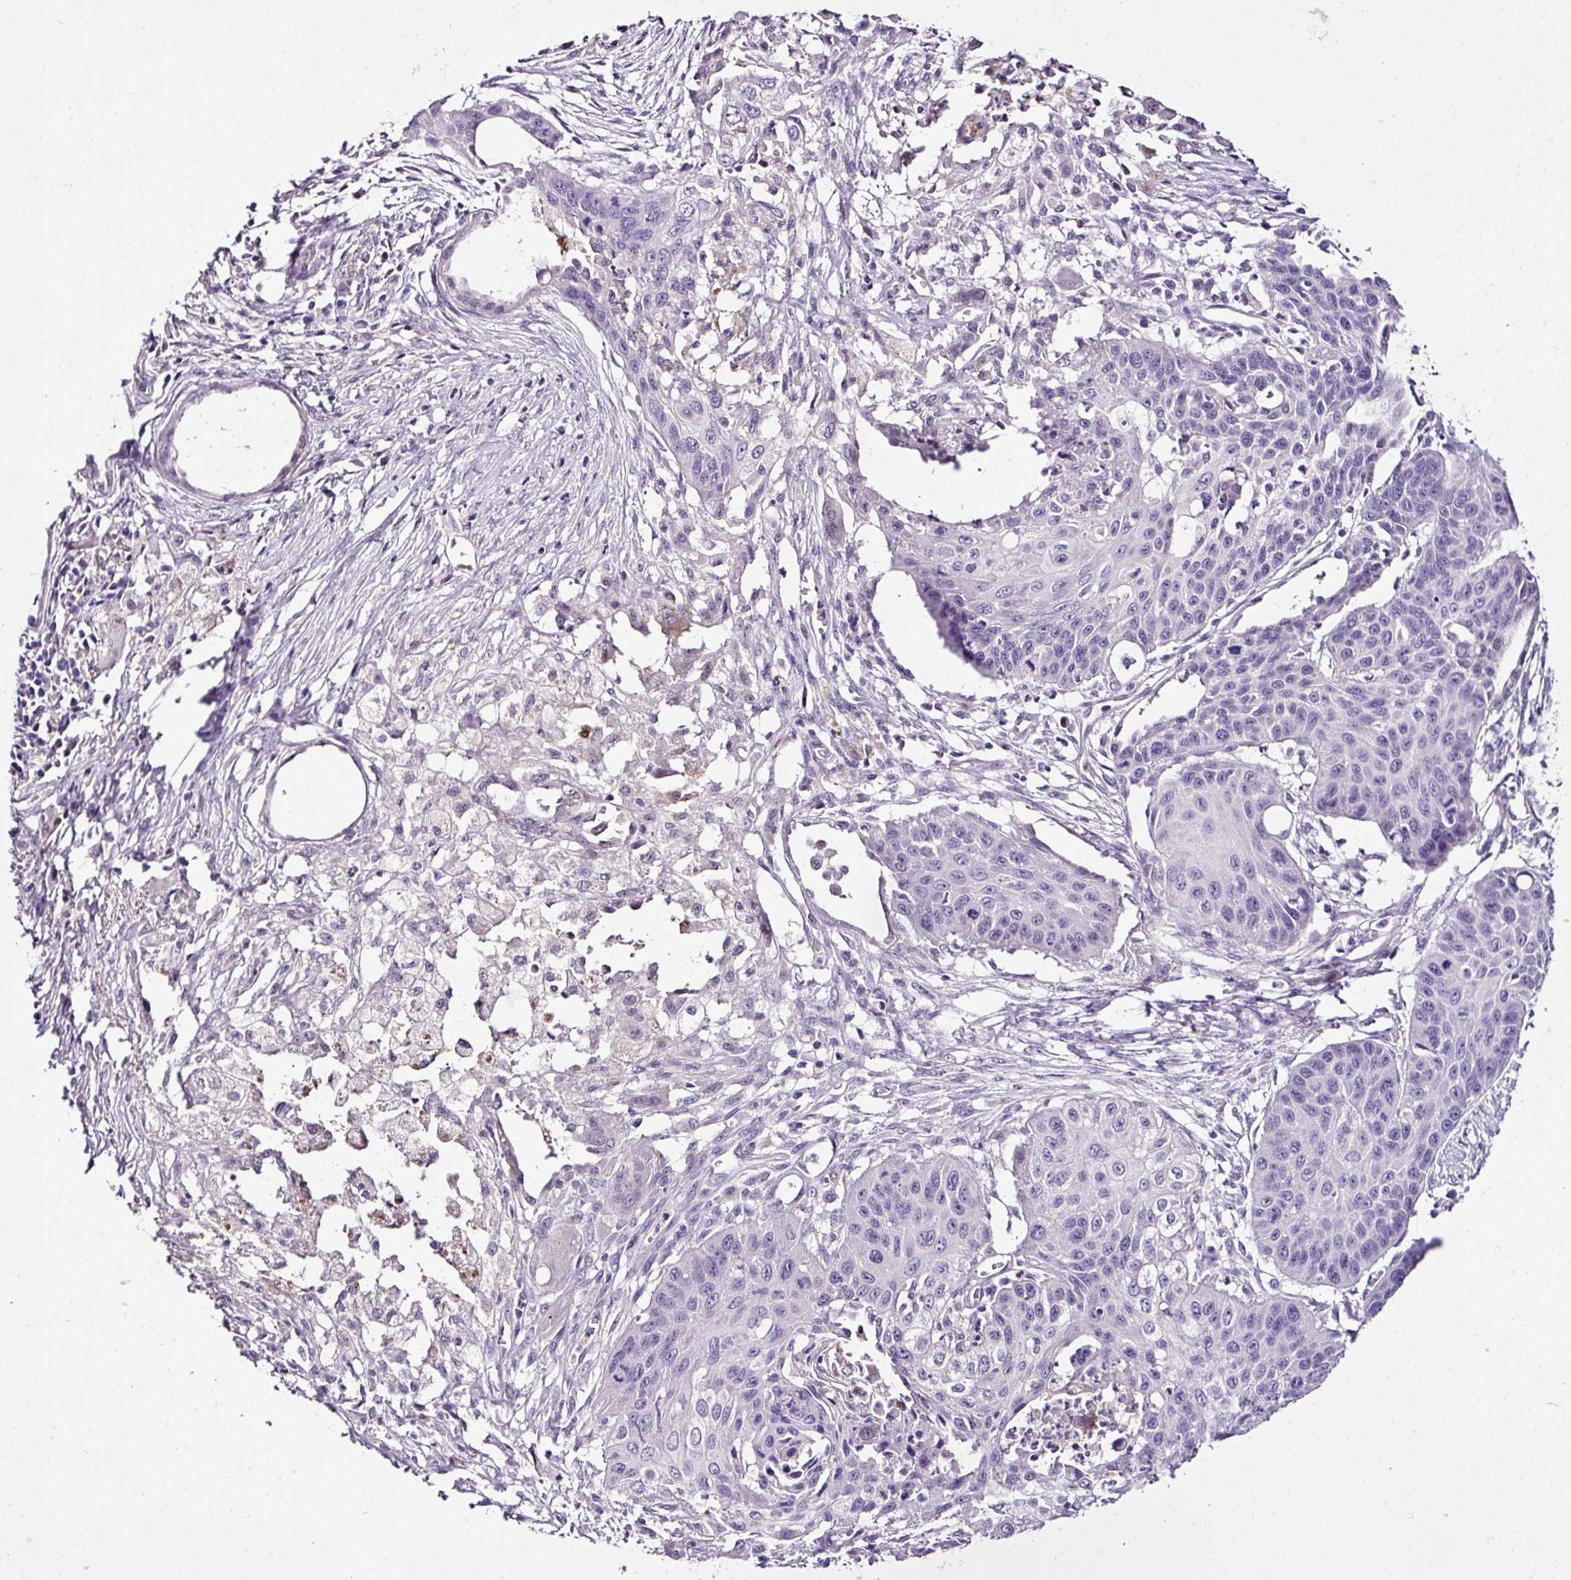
{"staining": {"intensity": "negative", "quantity": "none", "location": "none"}, "tissue": "lung cancer", "cell_type": "Tumor cells", "image_type": "cancer", "snomed": [{"axis": "morphology", "description": "Squamous cell carcinoma, NOS"}, {"axis": "topography", "description": "Lung"}], "caption": "Human squamous cell carcinoma (lung) stained for a protein using immunohistochemistry demonstrates no positivity in tumor cells.", "gene": "ESR1", "patient": {"sex": "male", "age": 71}}